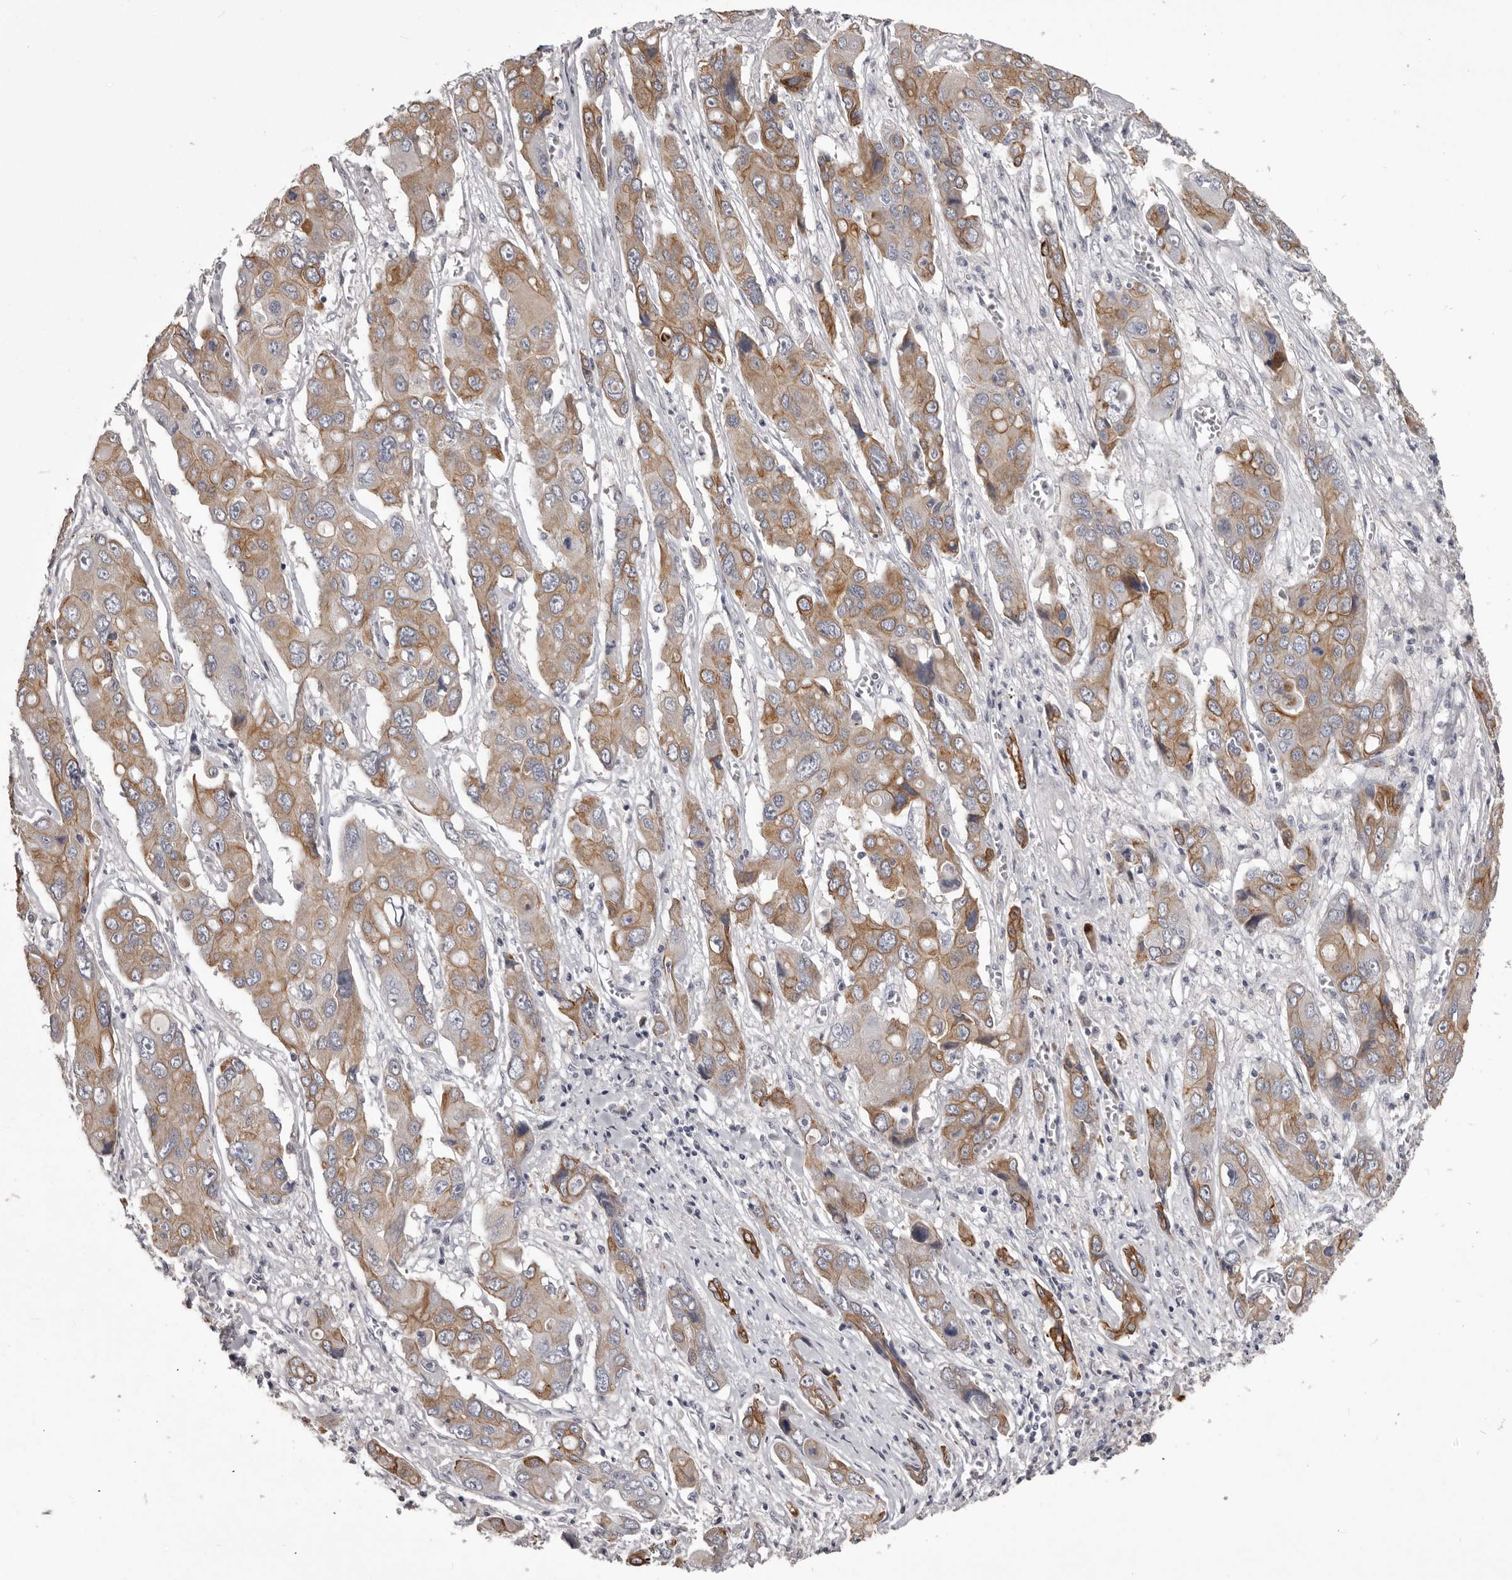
{"staining": {"intensity": "moderate", "quantity": ">75%", "location": "cytoplasmic/membranous"}, "tissue": "liver cancer", "cell_type": "Tumor cells", "image_type": "cancer", "snomed": [{"axis": "morphology", "description": "Cholangiocarcinoma"}, {"axis": "topography", "description": "Liver"}], "caption": "Liver cancer (cholangiocarcinoma) was stained to show a protein in brown. There is medium levels of moderate cytoplasmic/membranous staining in approximately >75% of tumor cells.", "gene": "LPAR6", "patient": {"sex": "male", "age": 67}}